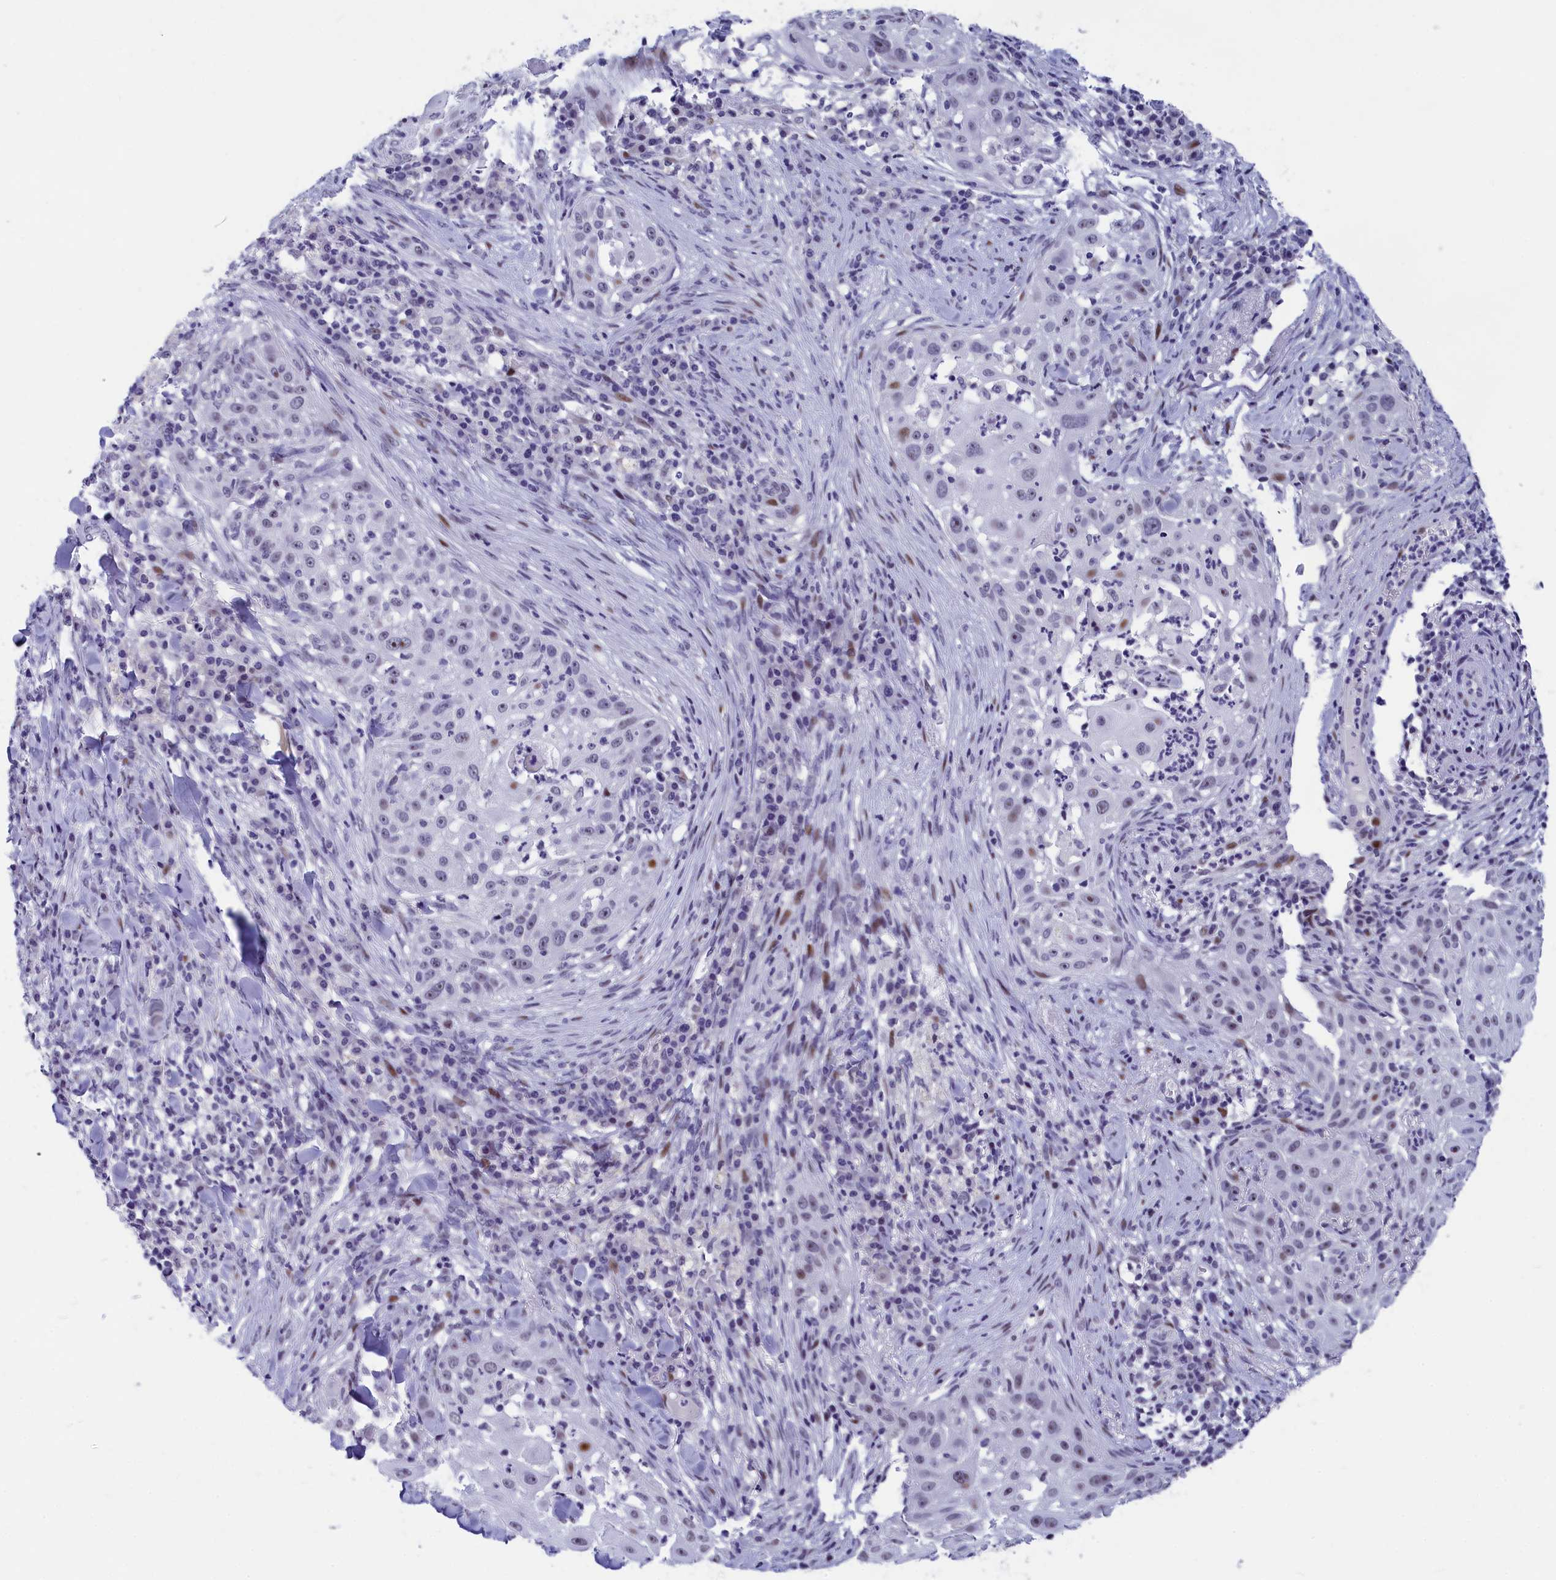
{"staining": {"intensity": "weak", "quantity": "<25%", "location": "nuclear"}, "tissue": "skin cancer", "cell_type": "Tumor cells", "image_type": "cancer", "snomed": [{"axis": "morphology", "description": "Squamous cell carcinoma, NOS"}, {"axis": "topography", "description": "Skin"}], "caption": "Immunohistochemistry of human skin cancer (squamous cell carcinoma) displays no positivity in tumor cells.", "gene": "NSA2", "patient": {"sex": "female", "age": 44}}